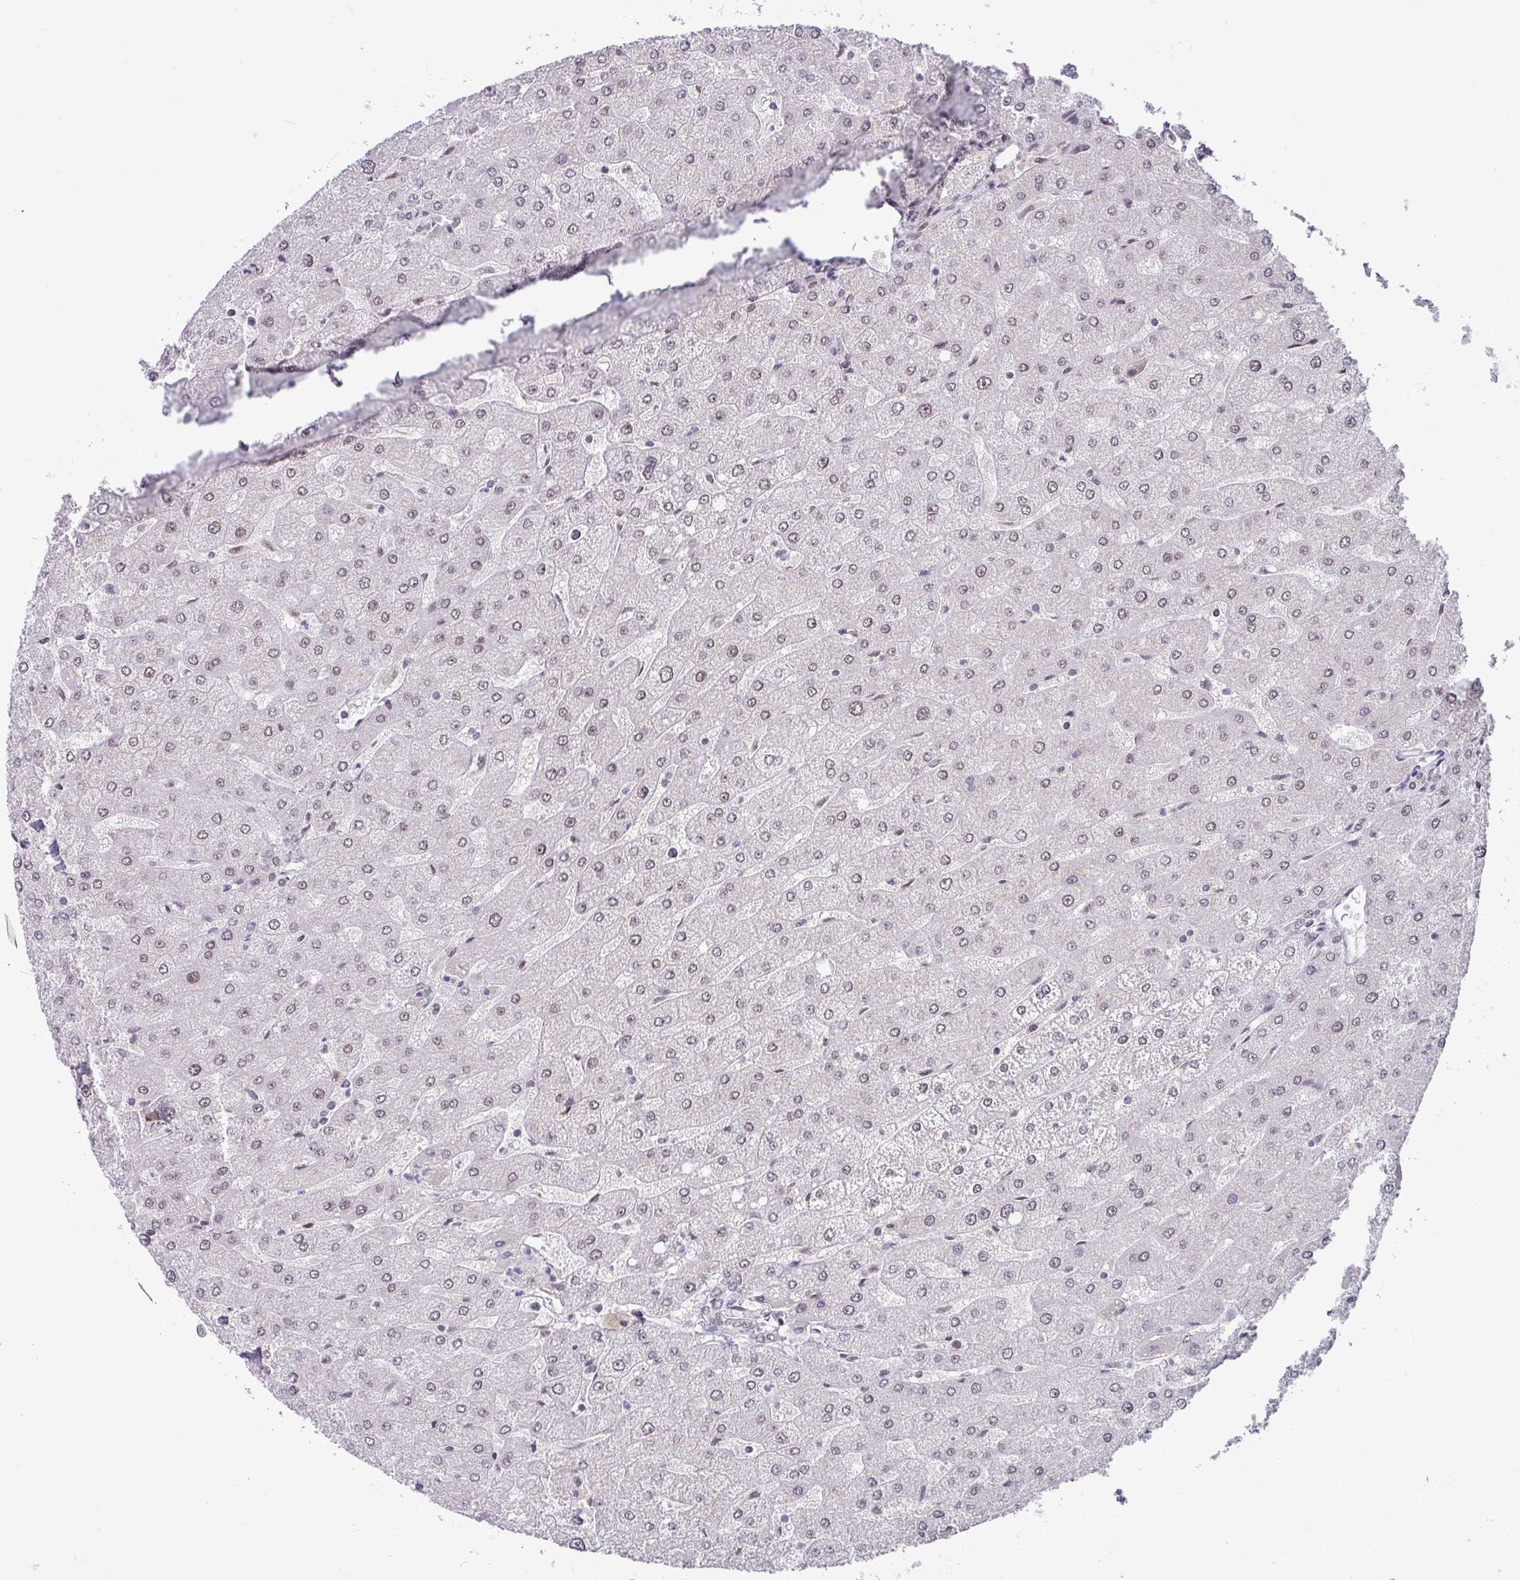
{"staining": {"intensity": "negative", "quantity": "none", "location": "none"}, "tissue": "liver", "cell_type": "Cholangiocytes", "image_type": "normal", "snomed": [{"axis": "morphology", "description": "Normal tissue, NOS"}, {"axis": "topography", "description": "Liver"}], "caption": "The immunohistochemistry (IHC) micrograph has no significant expression in cholangiocytes of liver.", "gene": "TDG", "patient": {"sex": "male", "age": 67}}